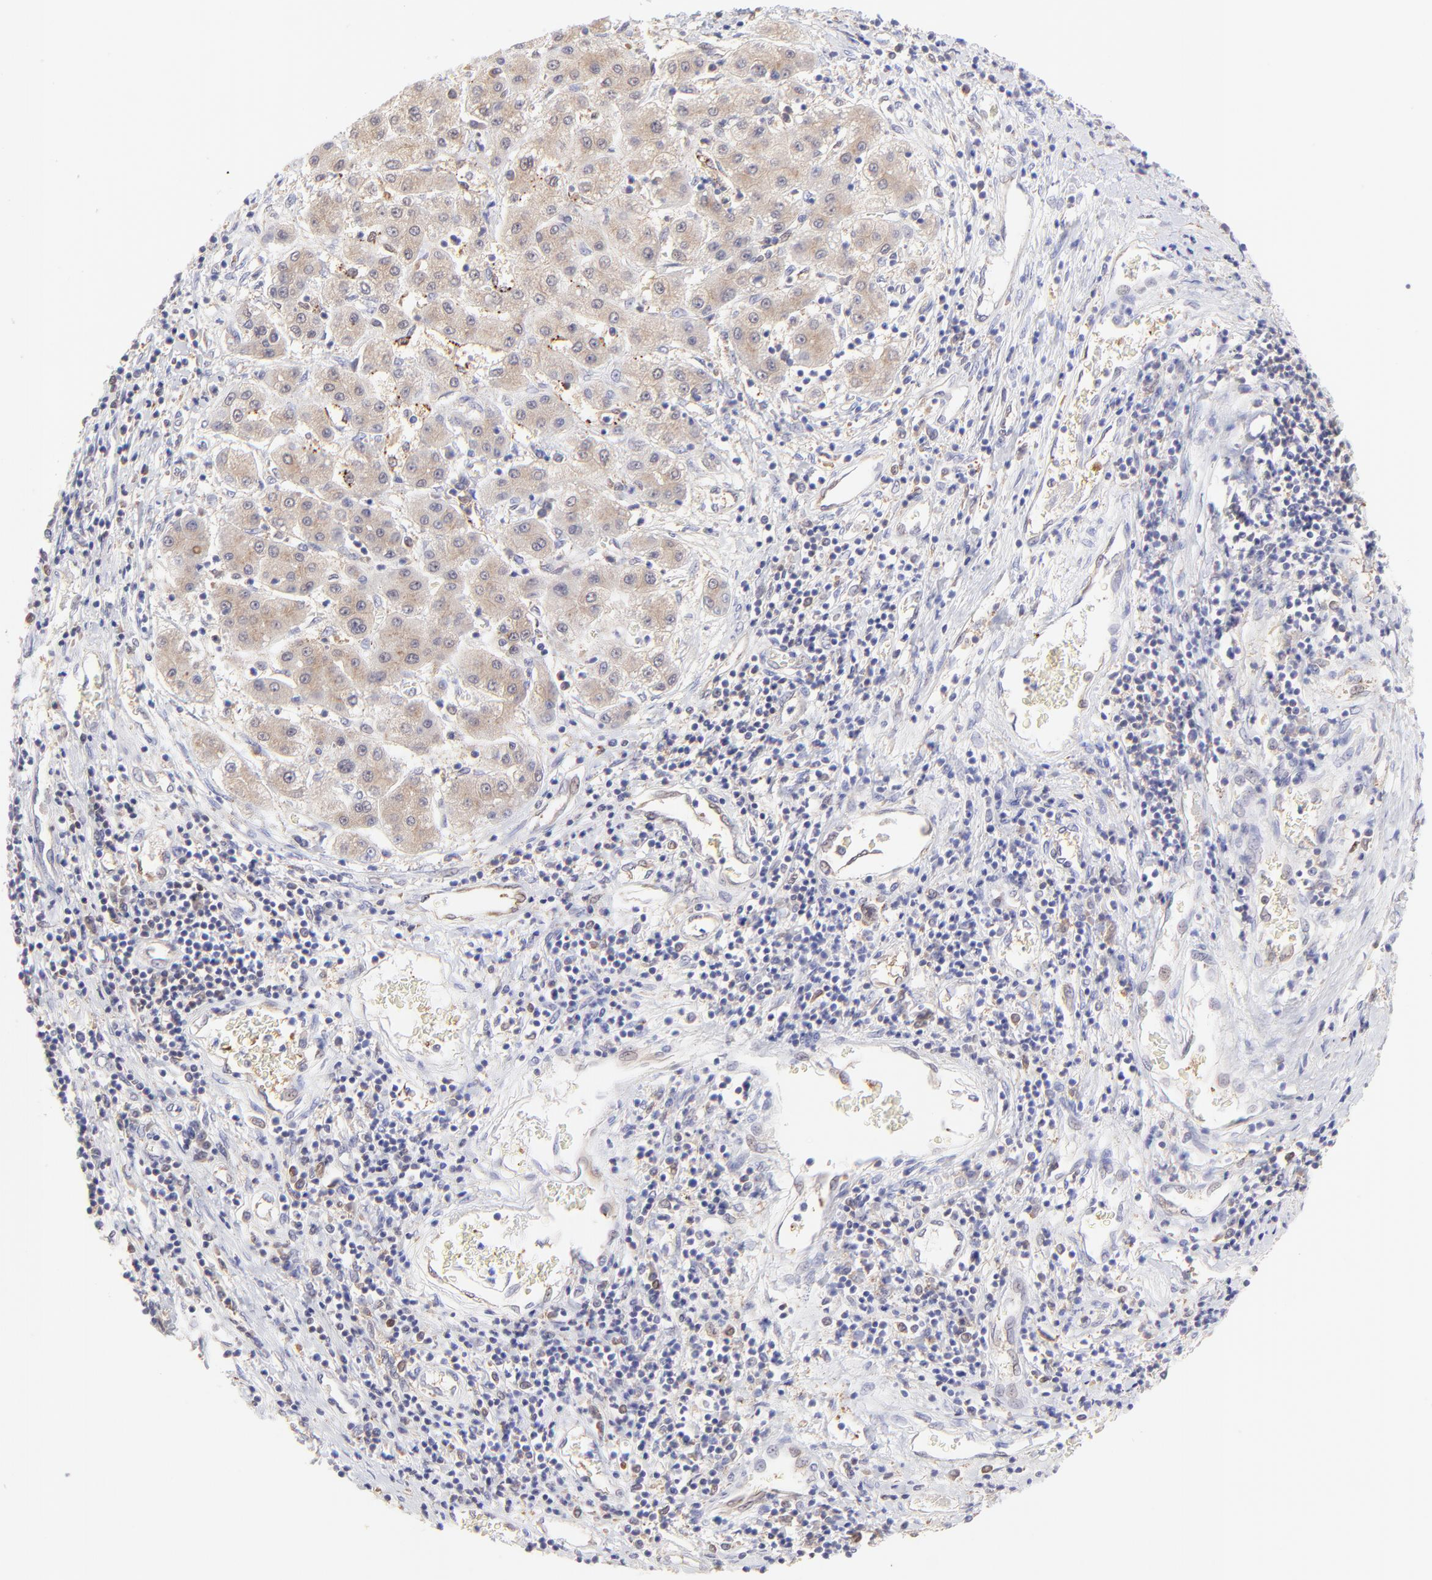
{"staining": {"intensity": "weak", "quantity": ">75%", "location": "cytoplasmic/membranous"}, "tissue": "liver cancer", "cell_type": "Tumor cells", "image_type": "cancer", "snomed": [{"axis": "morphology", "description": "Carcinoma, Hepatocellular, NOS"}, {"axis": "topography", "description": "Liver"}], "caption": "This is an image of immunohistochemistry staining of liver hepatocellular carcinoma, which shows weak positivity in the cytoplasmic/membranous of tumor cells.", "gene": "HYAL1", "patient": {"sex": "male", "age": 24}}